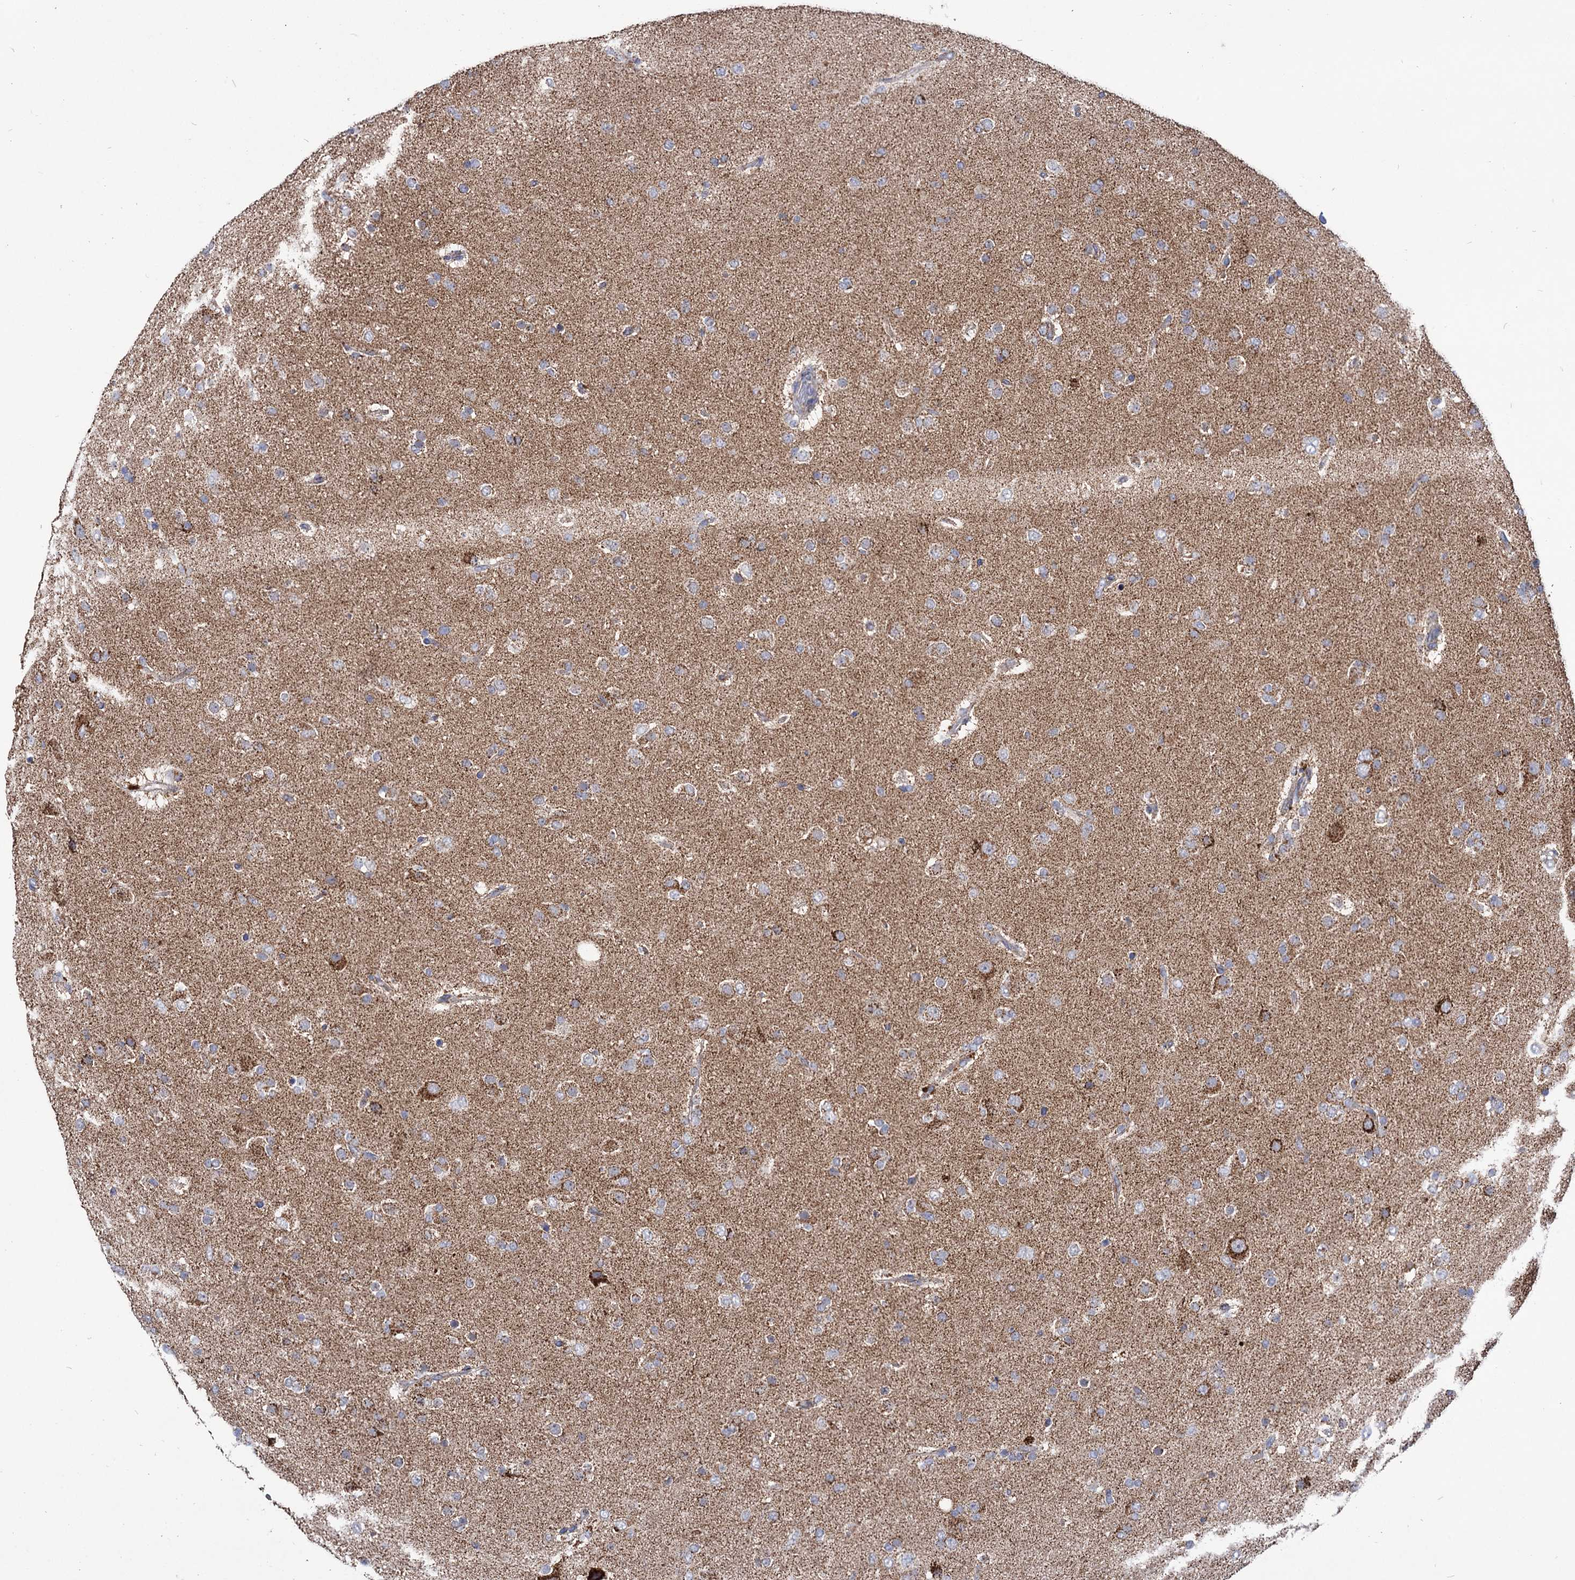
{"staining": {"intensity": "weak", "quantity": "25%-75%", "location": "cytoplasmic/membranous"}, "tissue": "glioma", "cell_type": "Tumor cells", "image_type": "cancer", "snomed": [{"axis": "morphology", "description": "Glioma, malignant, Low grade"}, {"axis": "topography", "description": "Brain"}], "caption": "Malignant glioma (low-grade) stained for a protein demonstrates weak cytoplasmic/membranous positivity in tumor cells. The protein is shown in brown color, while the nuclei are stained blue.", "gene": "ABHD10", "patient": {"sex": "male", "age": 65}}